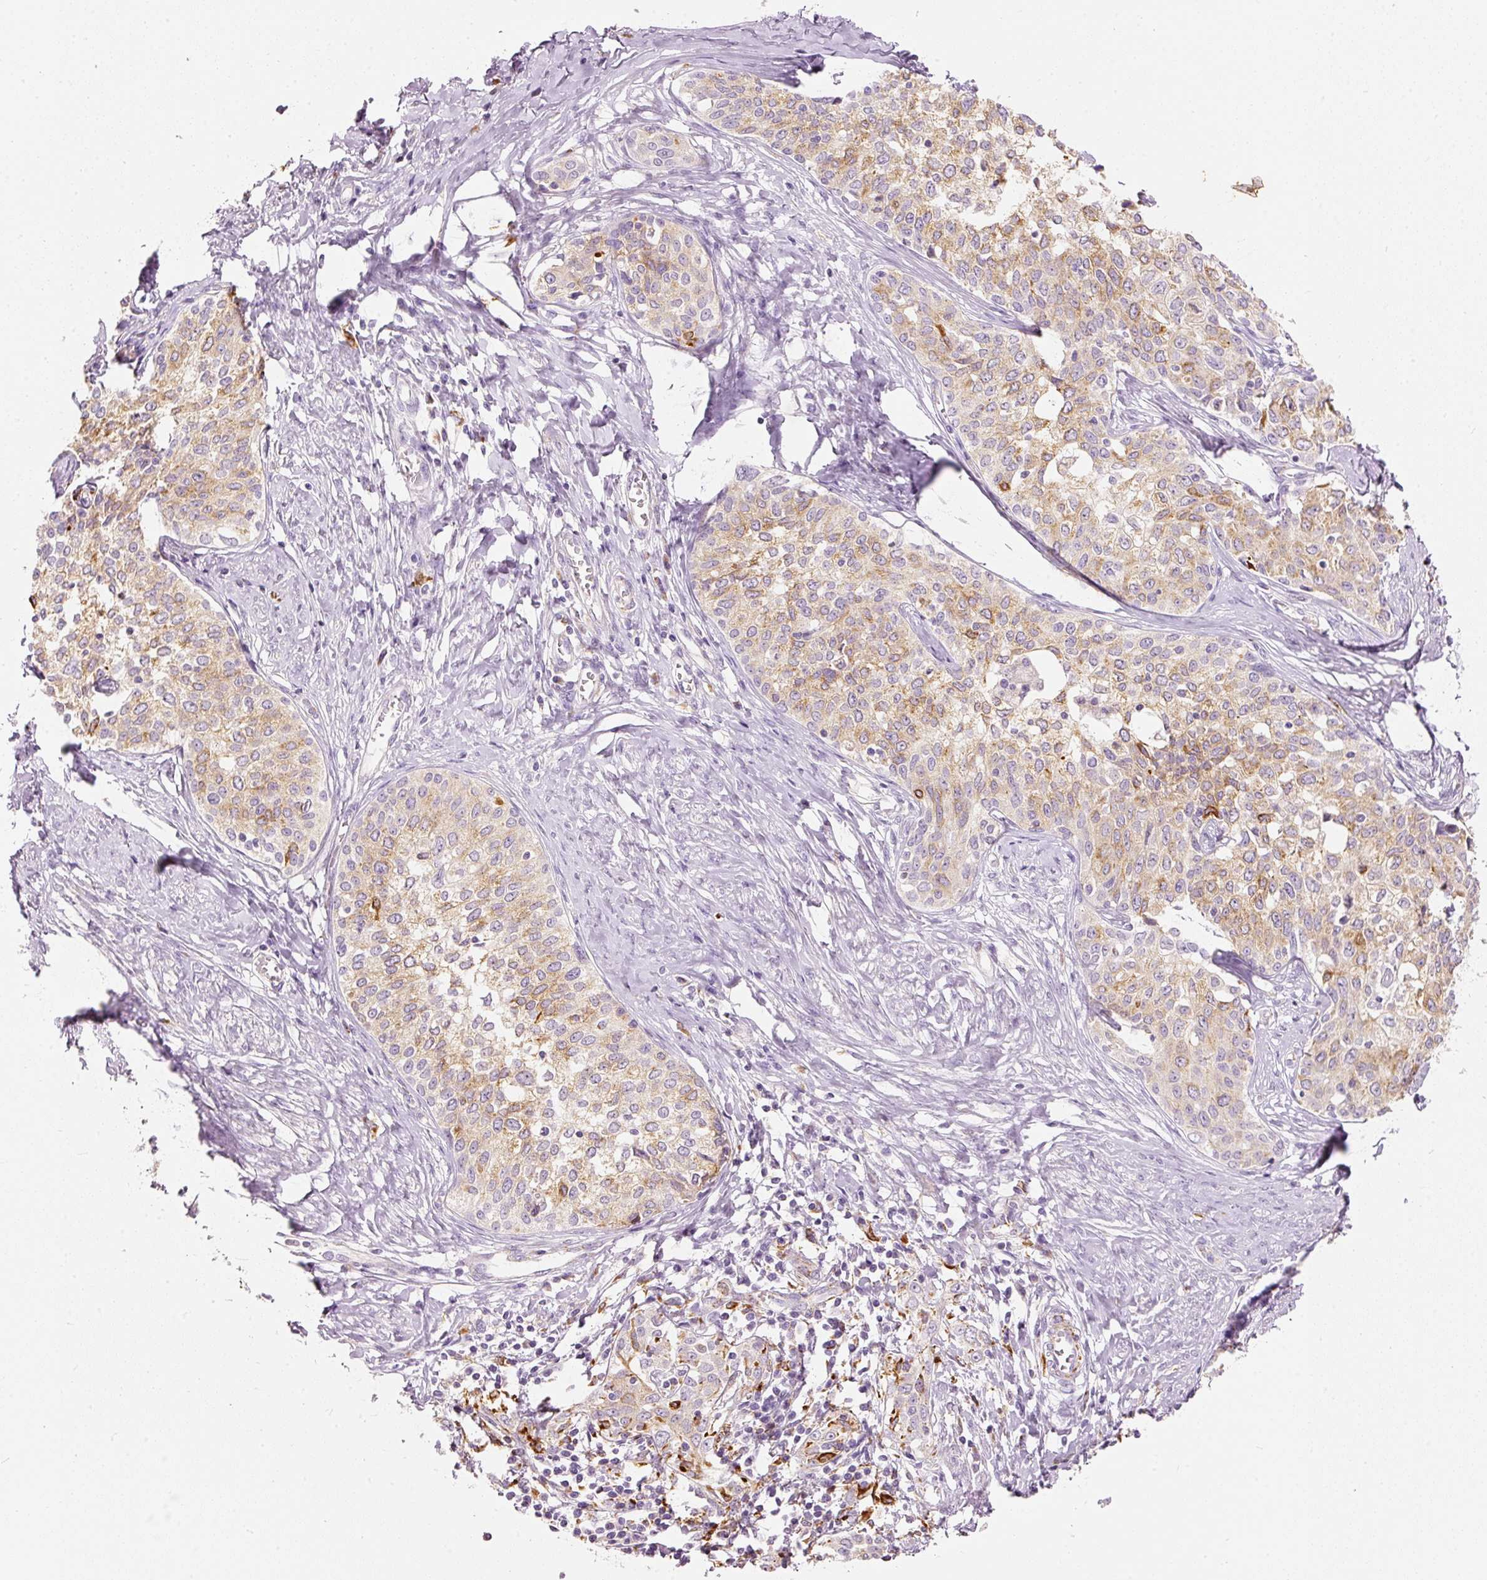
{"staining": {"intensity": "moderate", "quantity": ">75%", "location": "cytoplasmic/membranous"}, "tissue": "cervical cancer", "cell_type": "Tumor cells", "image_type": "cancer", "snomed": [{"axis": "morphology", "description": "Squamous cell carcinoma, NOS"}, {"axis": "morphology", "description": "Adenocarcinoma, NOS"}, {"axis": "topography", "description": "Cervix"}], "caption": "Protein positivity by immunohistochemistry shows moderate cytoplasmic/membranous expression in approximately >75% of tumor cells in cervical cancer (squamous cell carcinoma).", "gene": "MTHFD2", "patient": {"sex": "female", "age": 52}}